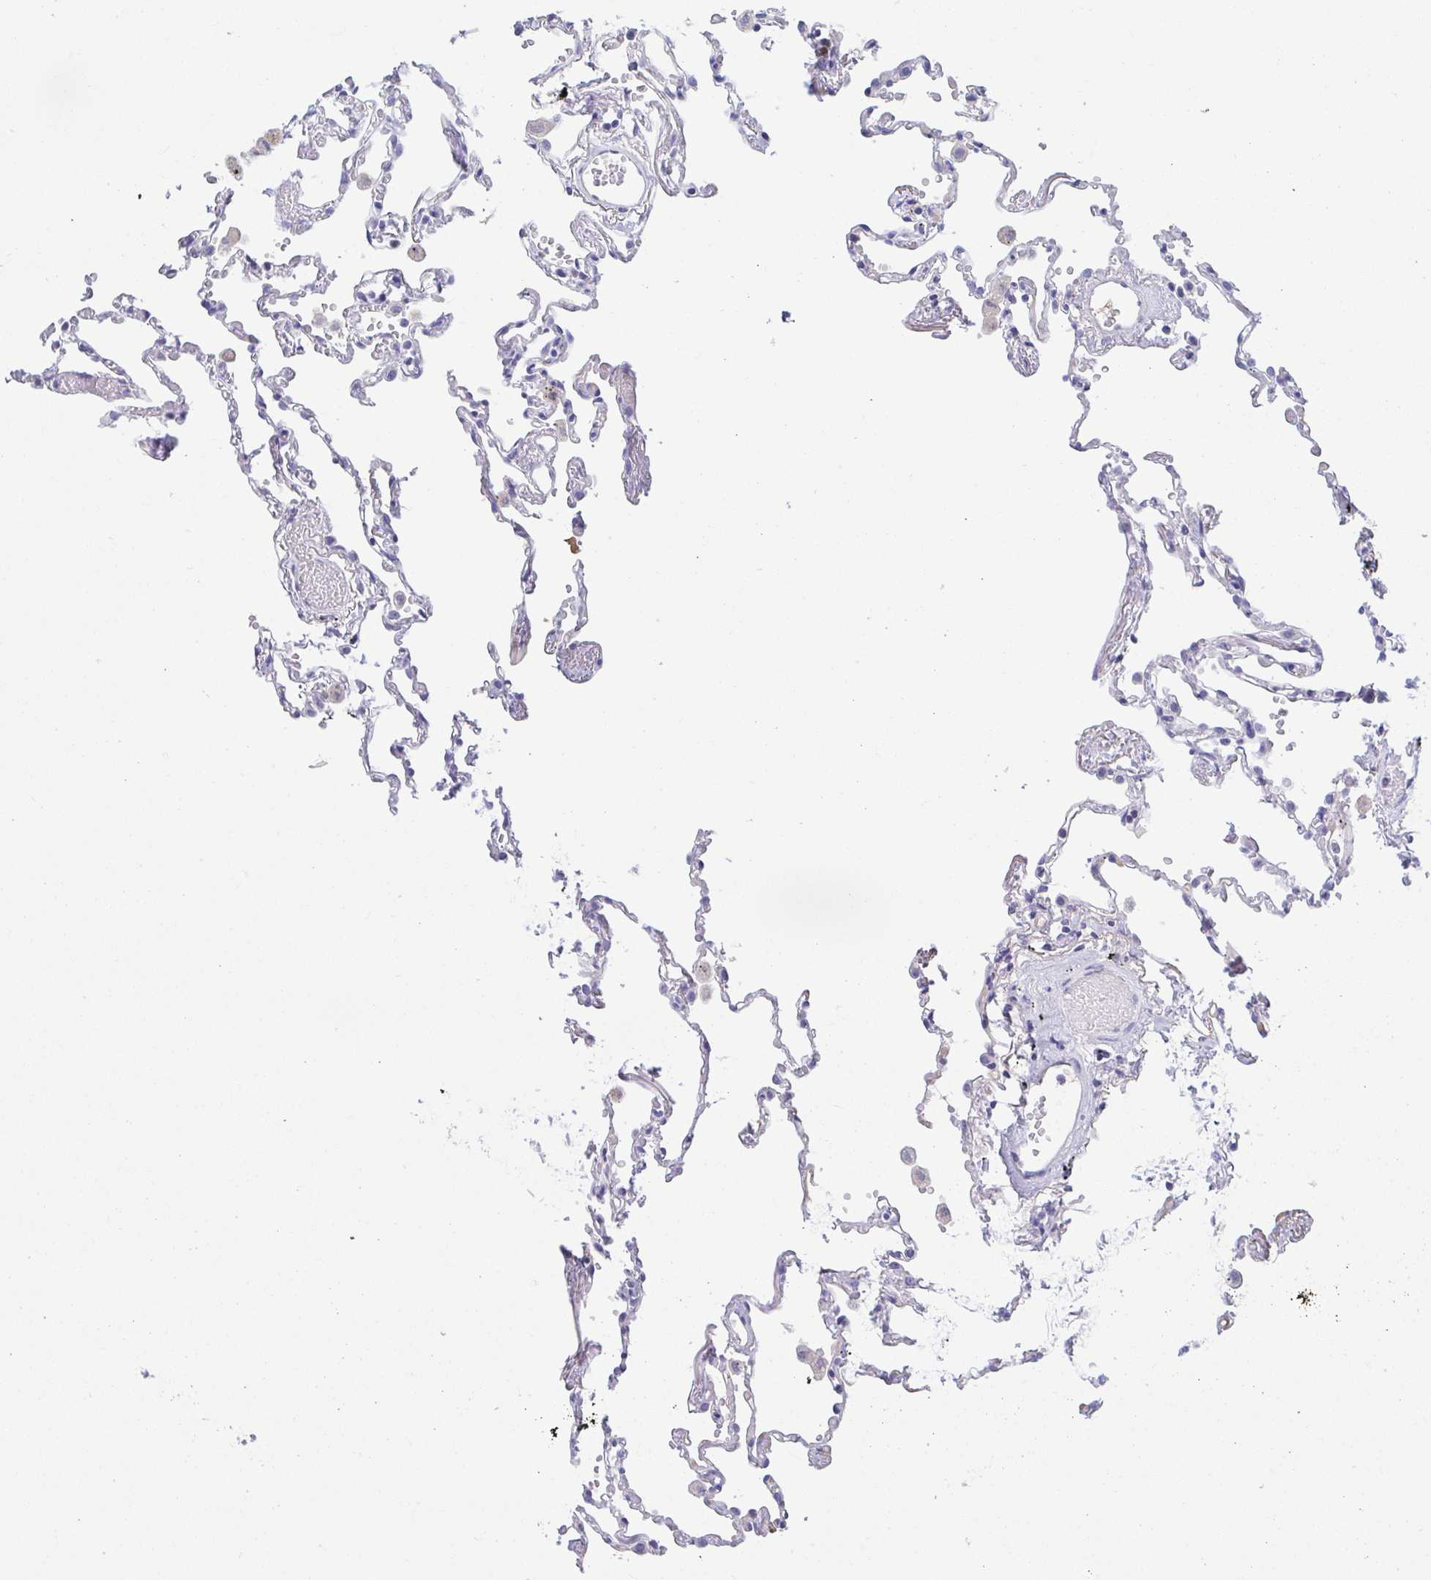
{"staining": {"intensity": "negative", "quantity": "none", "location": "none"}, "tissue": "lung", "cell_type": "Alveolar cells", "image_type": "normal", "snomed": [{"axis": "morphology", "description": "Normal tissue, NOS"}, {"axis": "topography", "description": "Lung"}], "caption": "IHC of benign human lung shows no positivity in alveolar cells. Nuclei are stained in blue.", "gene": "TREH", "patient": {"sex": "female", "age": 67}}